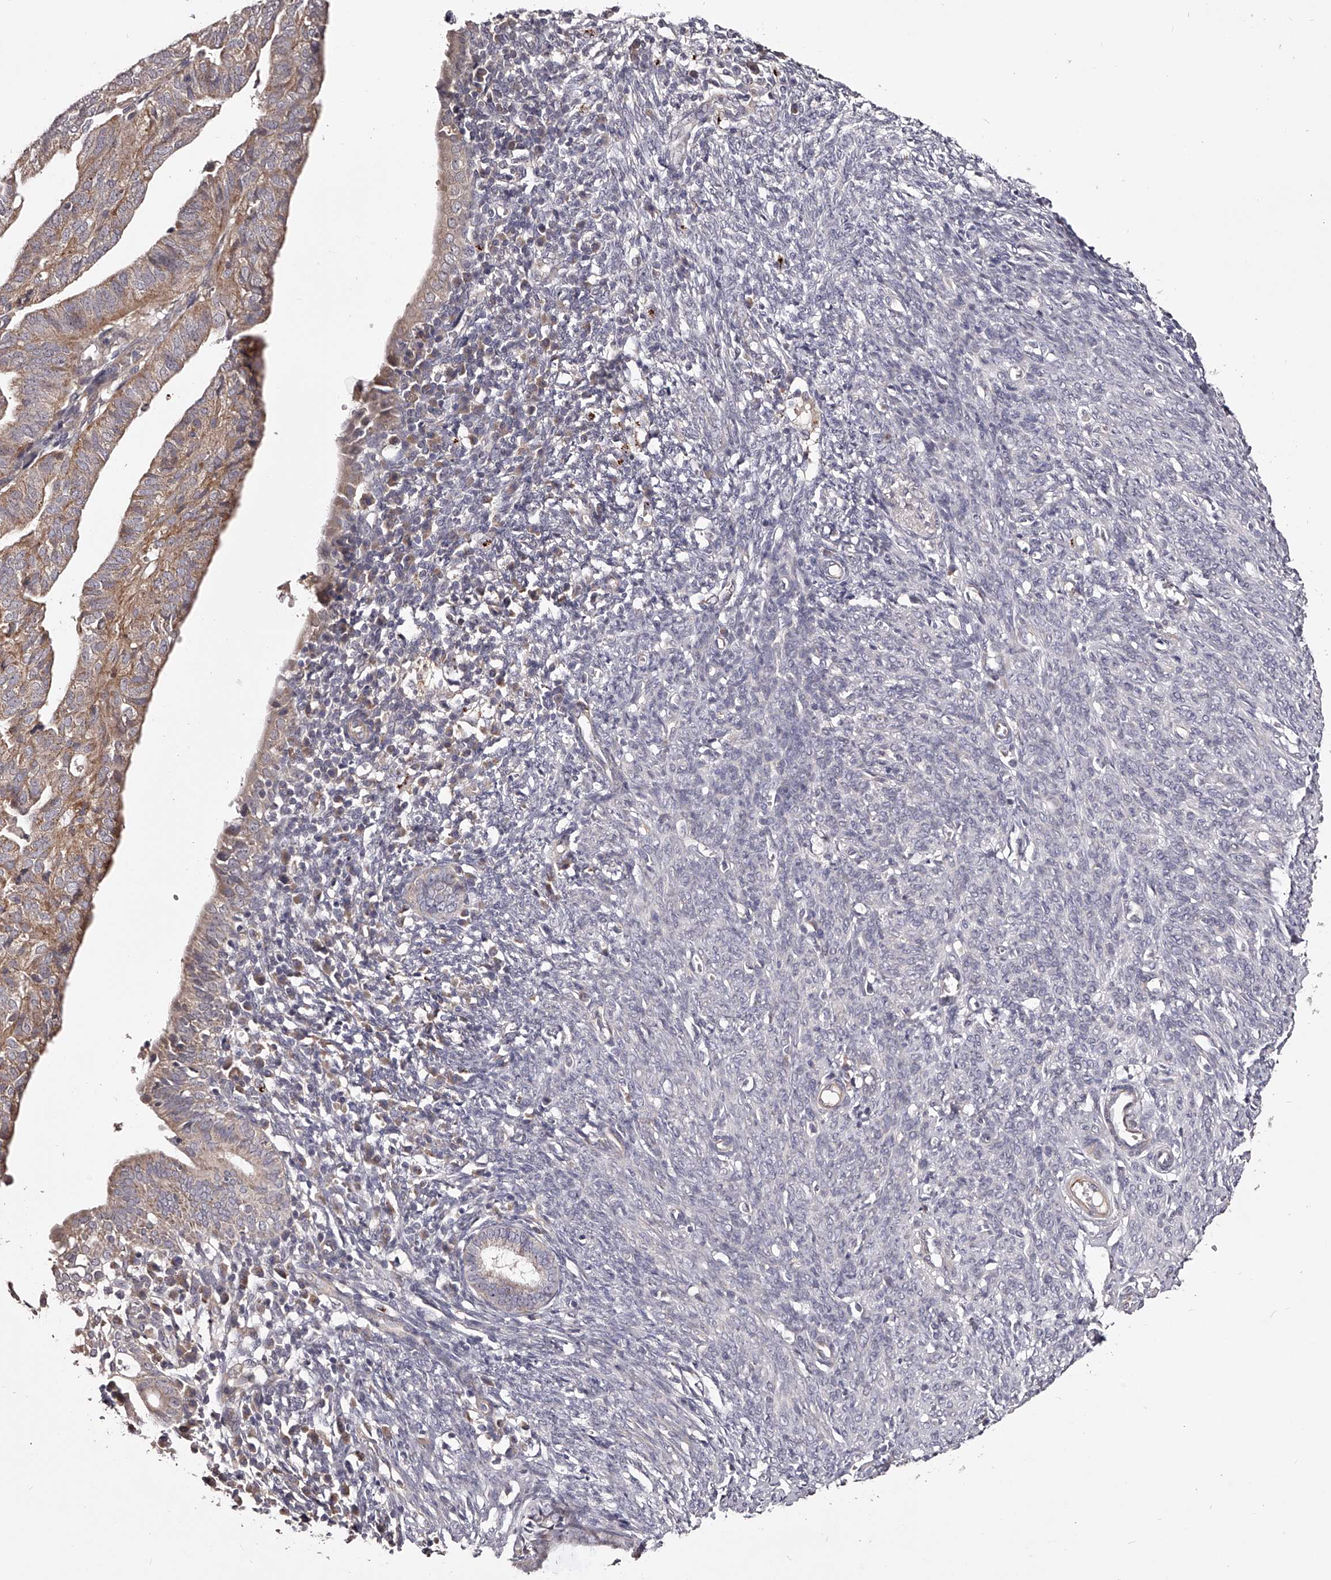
{"staining": {"intensity": "moderate", "quantity": ">75%", "location": "cytoplasmic/membranous"}, "tissue": "endometrial cancer", "cell_type": "Tumor cells", "image_type": "cancer", "snomed": [{"axis": "morphology", "description": "Adenocarcinoma, NOS"}, {"axis": "topography", "description": "Uterus"}], "caption": "Tumor cells show medium levels of moderate cytoplasmic/membranous expression in about >75% of cells in human endometrial cancer (adenocarcinoma).", "gene": "ODF2L", "patient": {"sex": "female", "age": 77}}